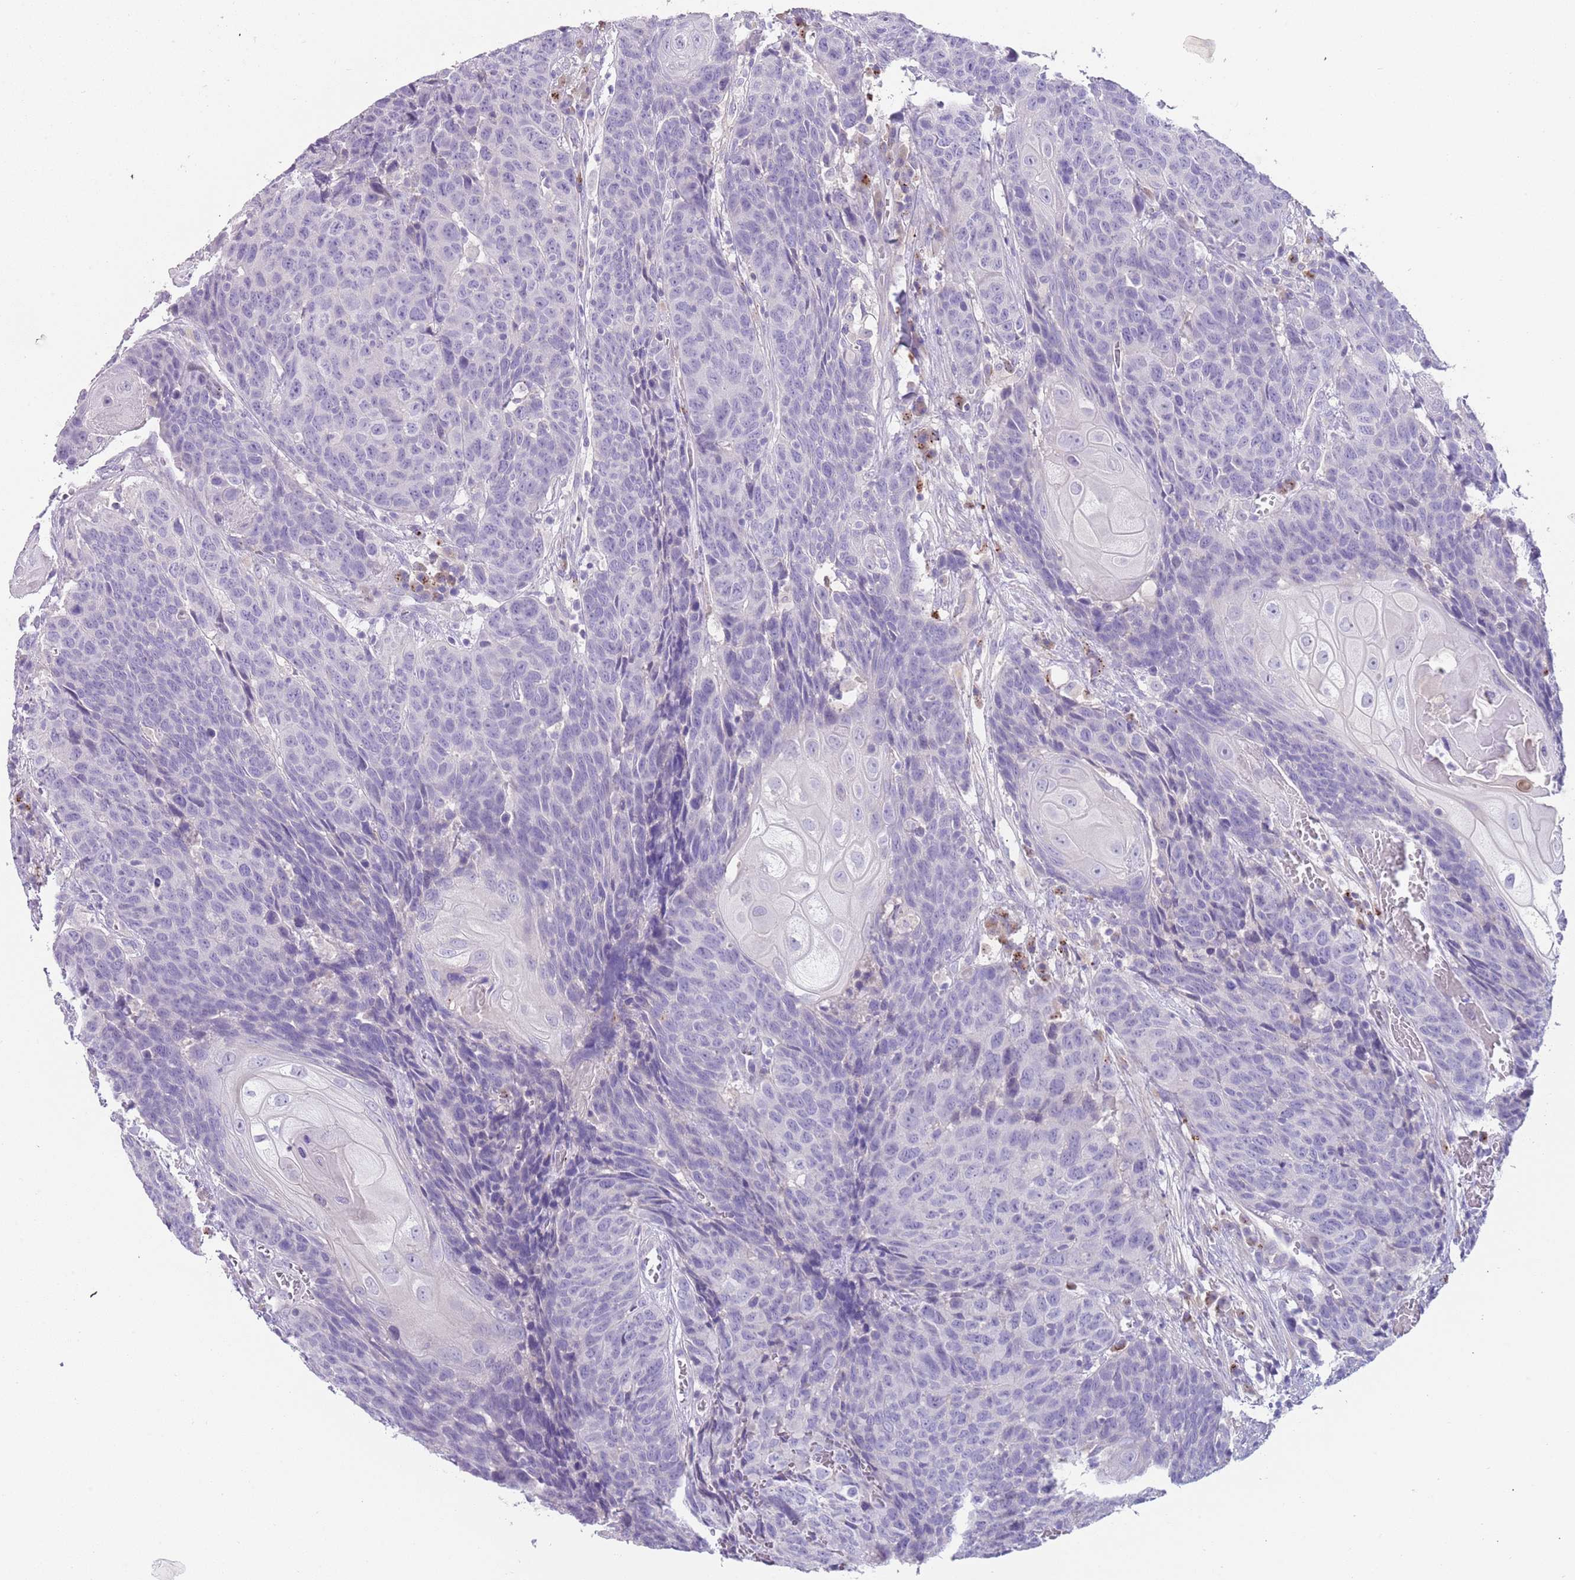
{"staining": {"intensity": "negative", "quantity": "none", "location": "none"}, "tissue": "head and neck cancer", "cell_type": "Tumor cells", "image_type": "cancer", "snomed": [{"axis": "morphology", "description": "Squamous cell carcinoma, NOS"}, {"axis": "topography", "description": "Head-Neck"}], "caption": "Immunohistochemistry micrograph of neoplastic tissue: head and neck cancer (squamous cell carcinoma) stained with DAB (3,3'-diaminobenzidine) demonstrates no significant protein staining in tumor cells.", "gene": "LRRN3", "patient": {"sex": "male", "age": 66}}